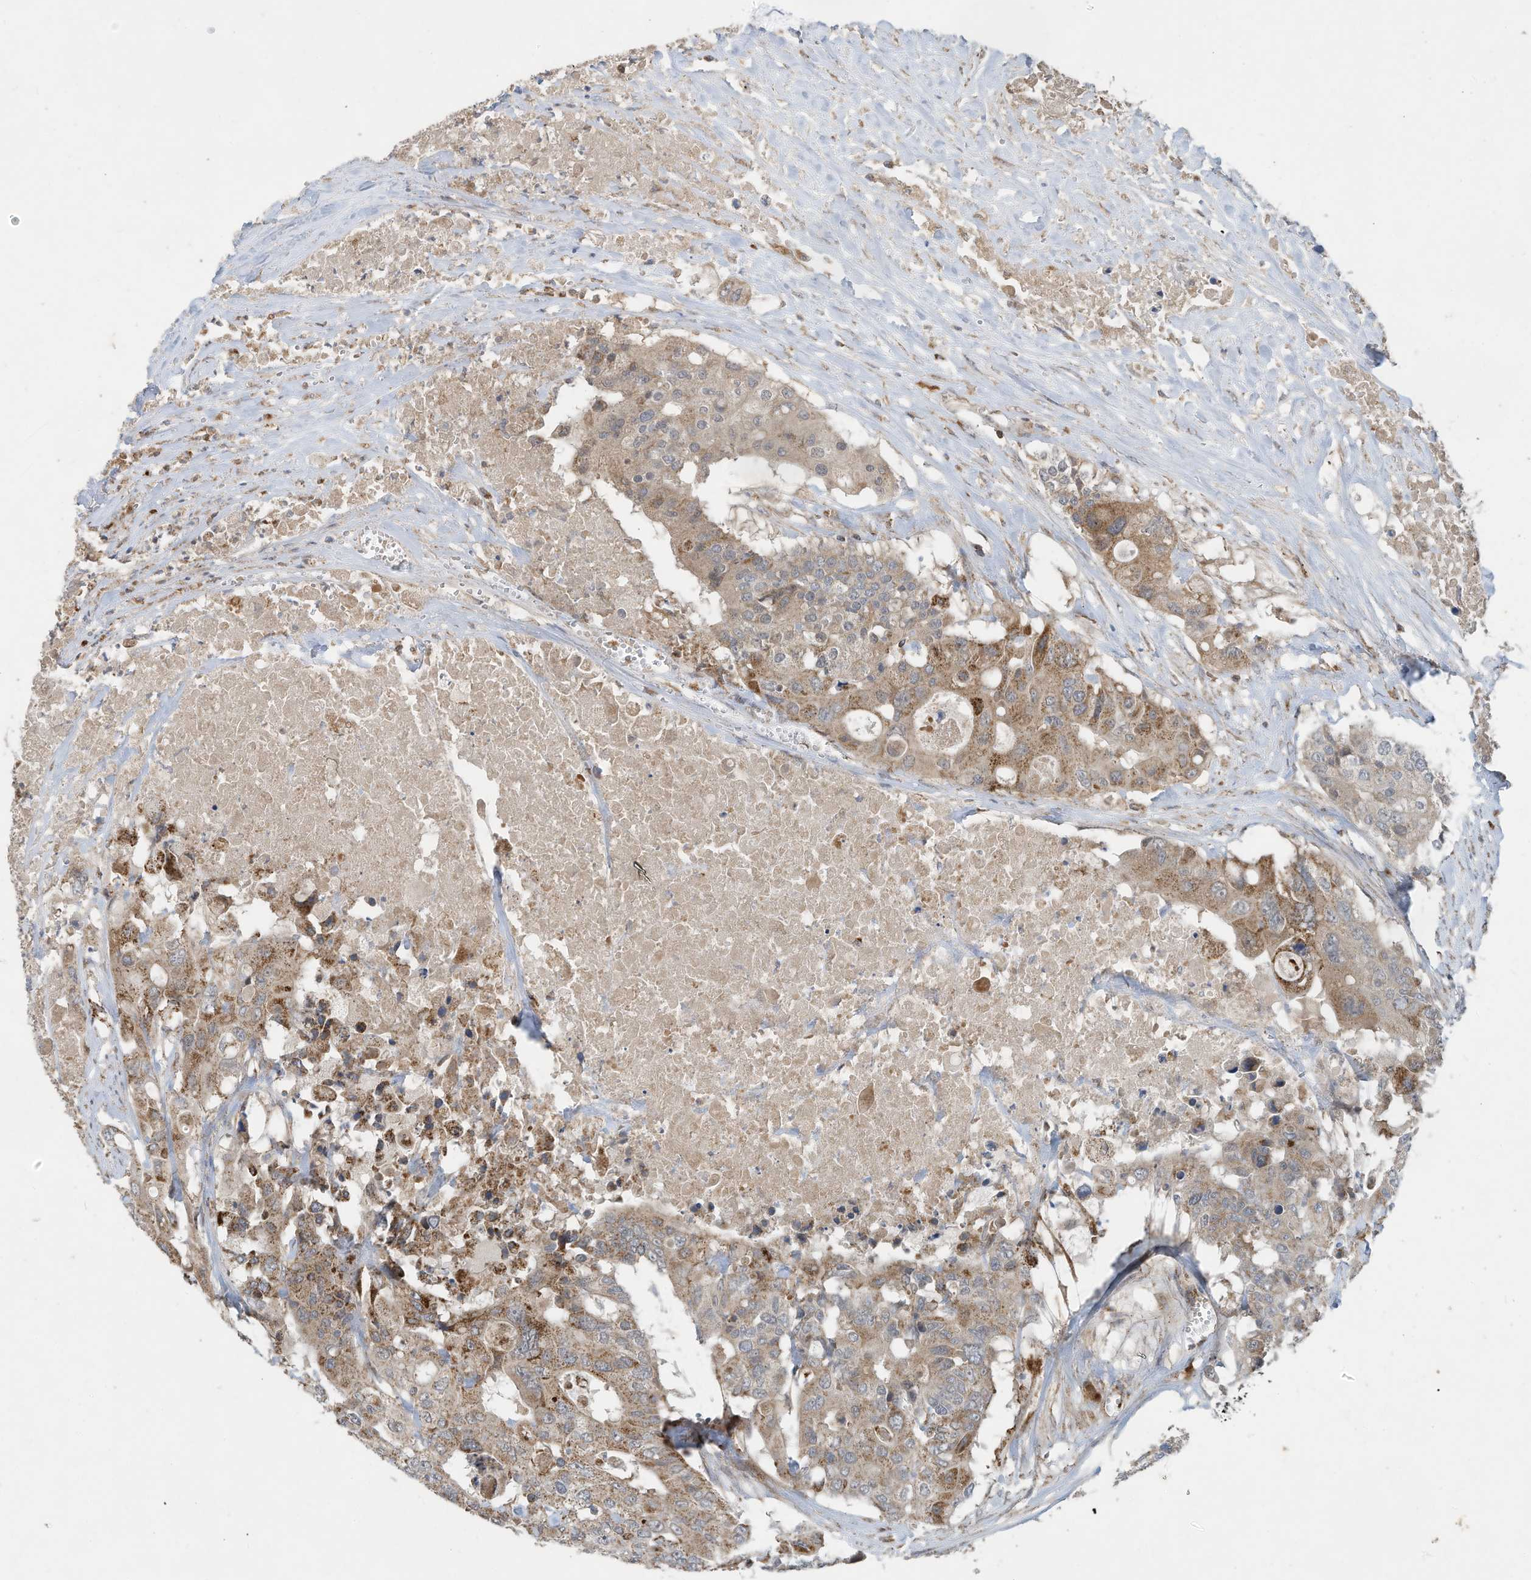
{"staining": {"intensity": "moderate", "quantity": ">75%", "location": "cytoplasmic/membranous"}, "tissue": "colorectal cancer", "cell_type": "Tumor cells", "image_type": "cancer", "snomed": [{"axis": "morphology", "description": "Adenocarcinoma, NOS"}, {"axis": "topography", "description": "Colon"}], "caption": "Adenocarcinoma (colorectal) stained with a protein marker displays moderate staining in tumor cells.", "gene": "C2orf74", "patient": {"sex": "male", "age": 77}}